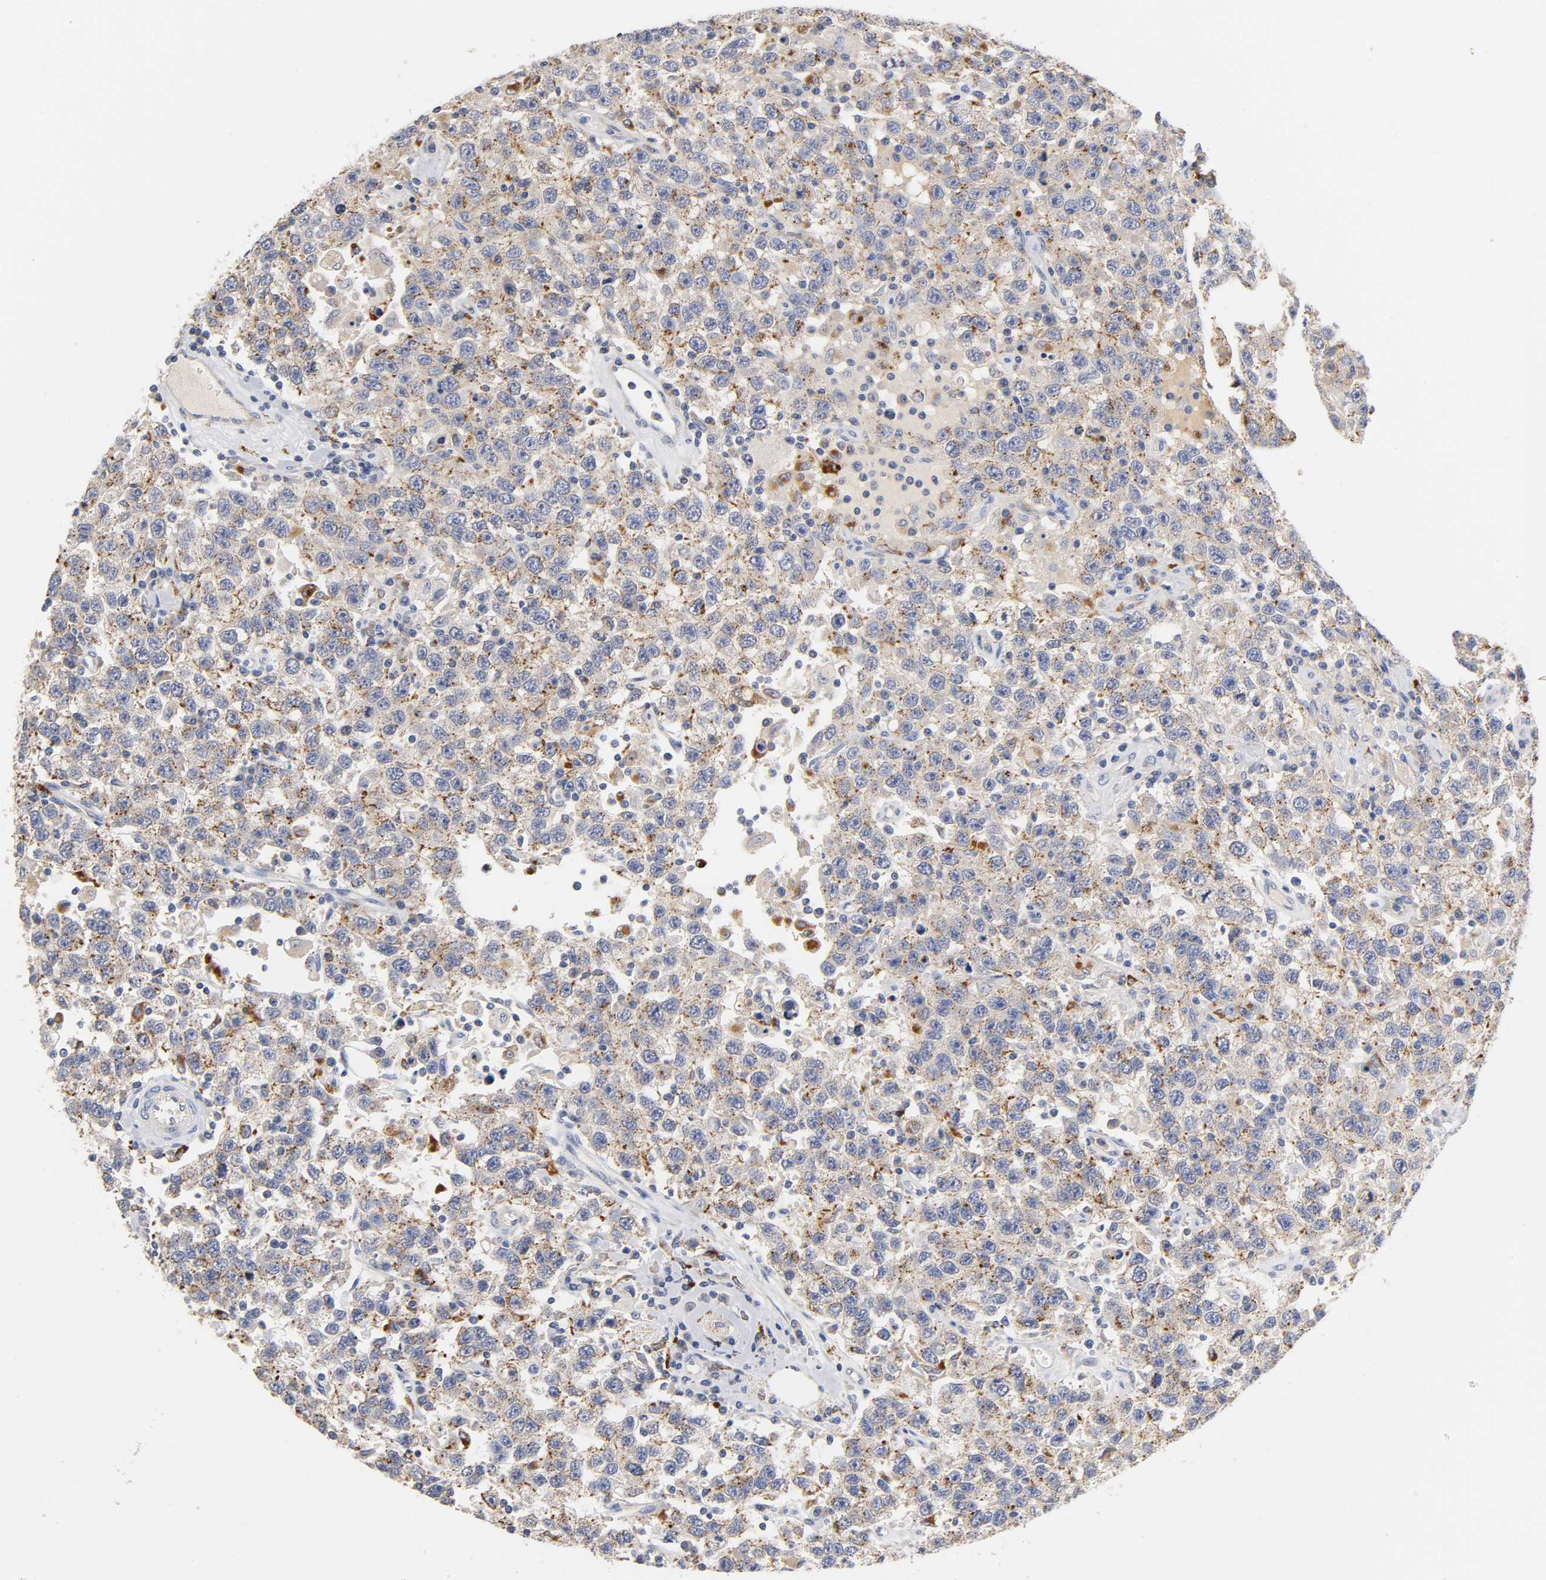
{"staining": {"intensity": "moderate", "quantity": "25%-75%", "location": "cytoplasmic/membranous"}, "tissue": "testis cancer", "cell_type": "Tumor cells", "image_type": "cancer", "snomed": [{"axis": "morphology", "description": "Seminoma, NOS"}, {"axis": "topography", "description": "Testis"}], "caption": "Testis seminoma stained with DAB immunohistochemistry (IHC) reveals medium levels of moderate cytoplasmic/membranous staining in approximately 25%-75% of tumor cells.", "gene": "SEMA5A", "patient": {"sex": "male", "age": 41}}